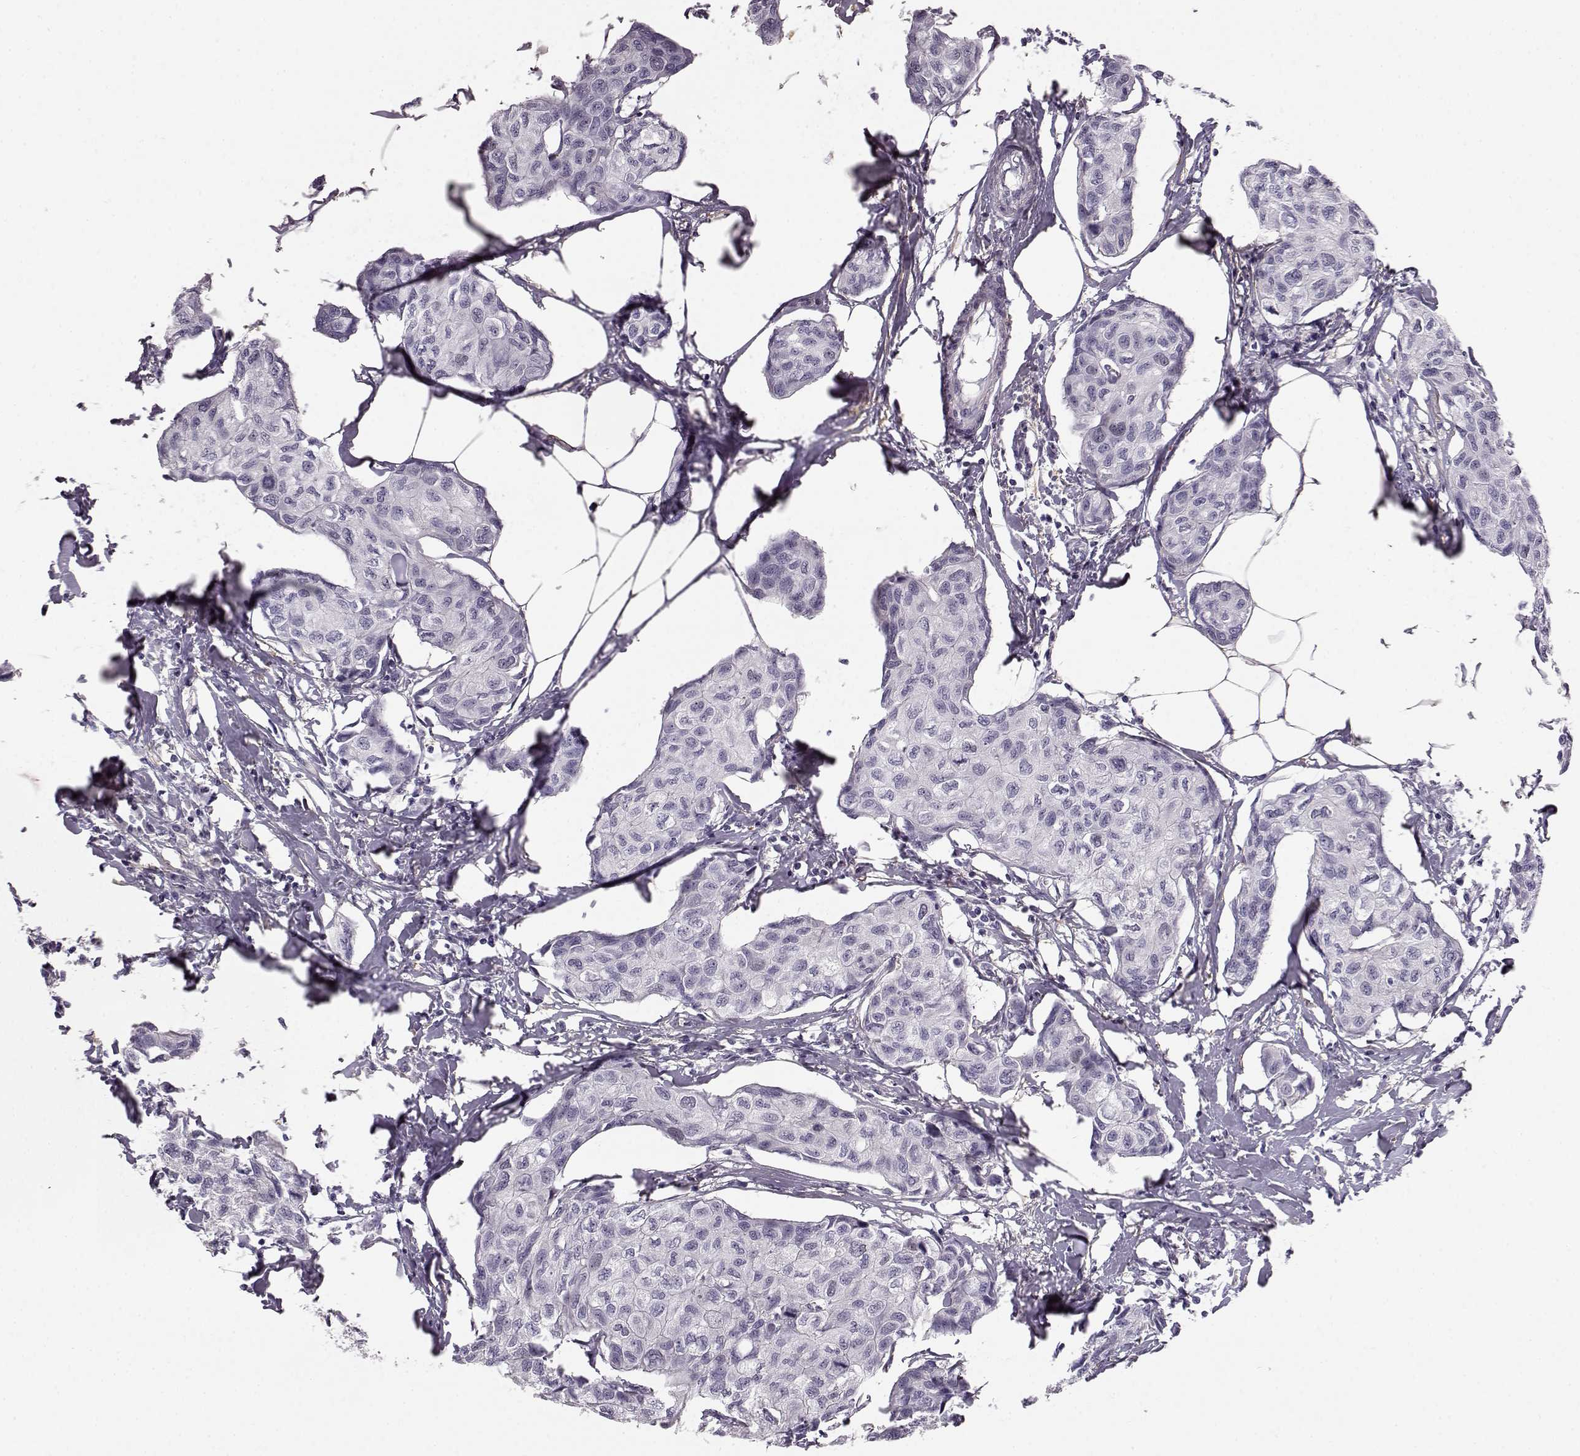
{"staining": {"intensity": "negative", "quantity": "none", "location": "none"}, "tissue": "breast cancer", "cell_type": "Tumor cells", "image_type": "cancer", "snomed": [{"axis": "morphology", "description": "Duct carcinoma"}, {"axis": "topography", "description": "Breast"}], "caption": "An immunohistochemistry (IHC) photomicrograph of invasive ductal carcinoma (breast) is shown. There is no staining in tumor cells of invasive ductal carcinoma (breast).", "gene": "TRIM69", "patient": {"sex": "female", "age": 80}}